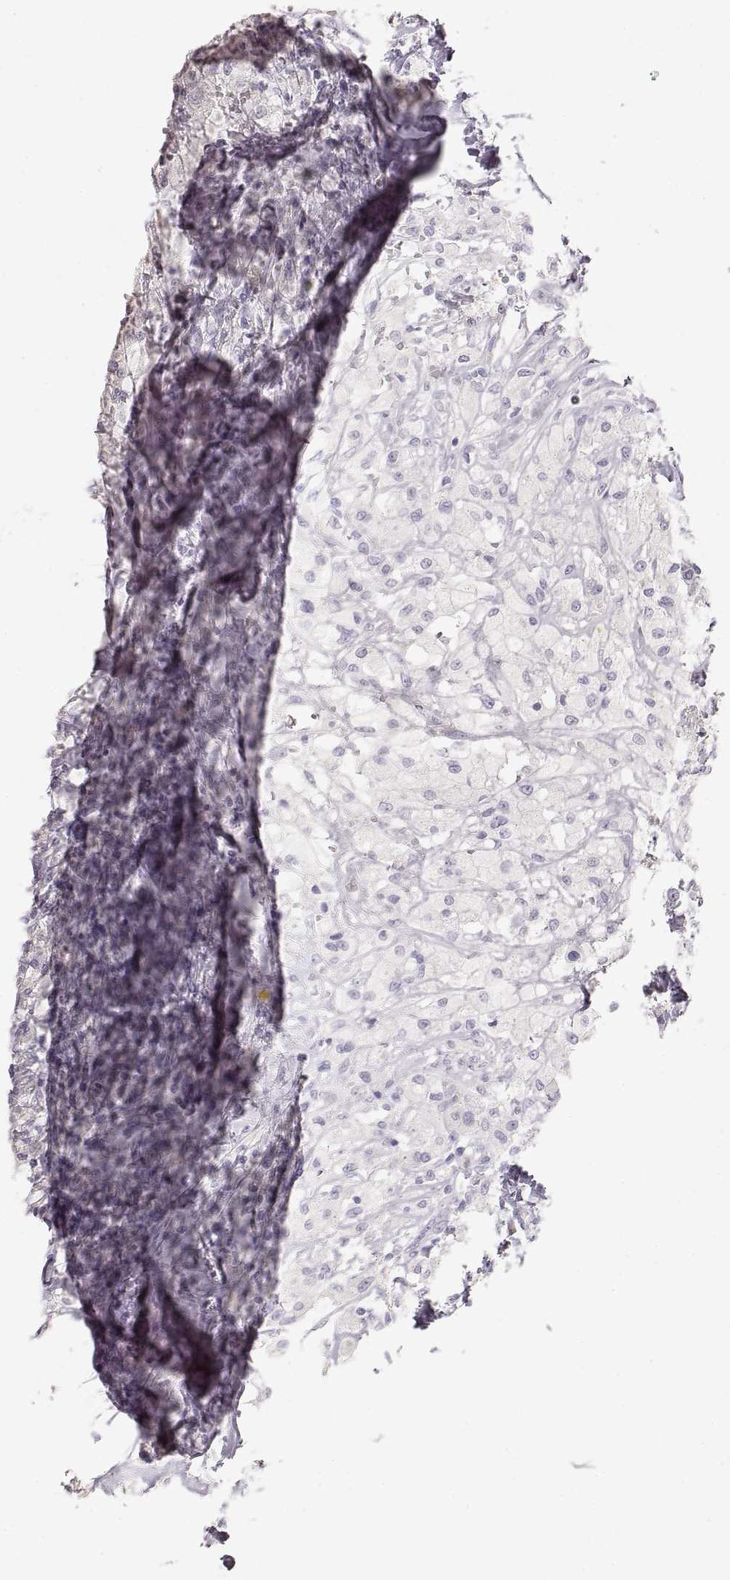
{"staining": {"intensity": "negative", "quantity": "none", "location": "none"}, "tissue": "testis cancer", "cell_type": "Tumor cells", "image_type": "cancer", "snomed": [{"axis": "morphology", "description": "Necrosis, NOS"}, {"axis": "morphology", "description": "Carcinoma, Embryonal, NOS"}, {"axis": "topography", "description": "Testis"}], "caption": "The histopathology image demonstrates no significant expression in tumor cells of testis cancer (embryonal carcinoma).", "gene": "ZP3", "patient": {"sex": "male", "age": 19}}